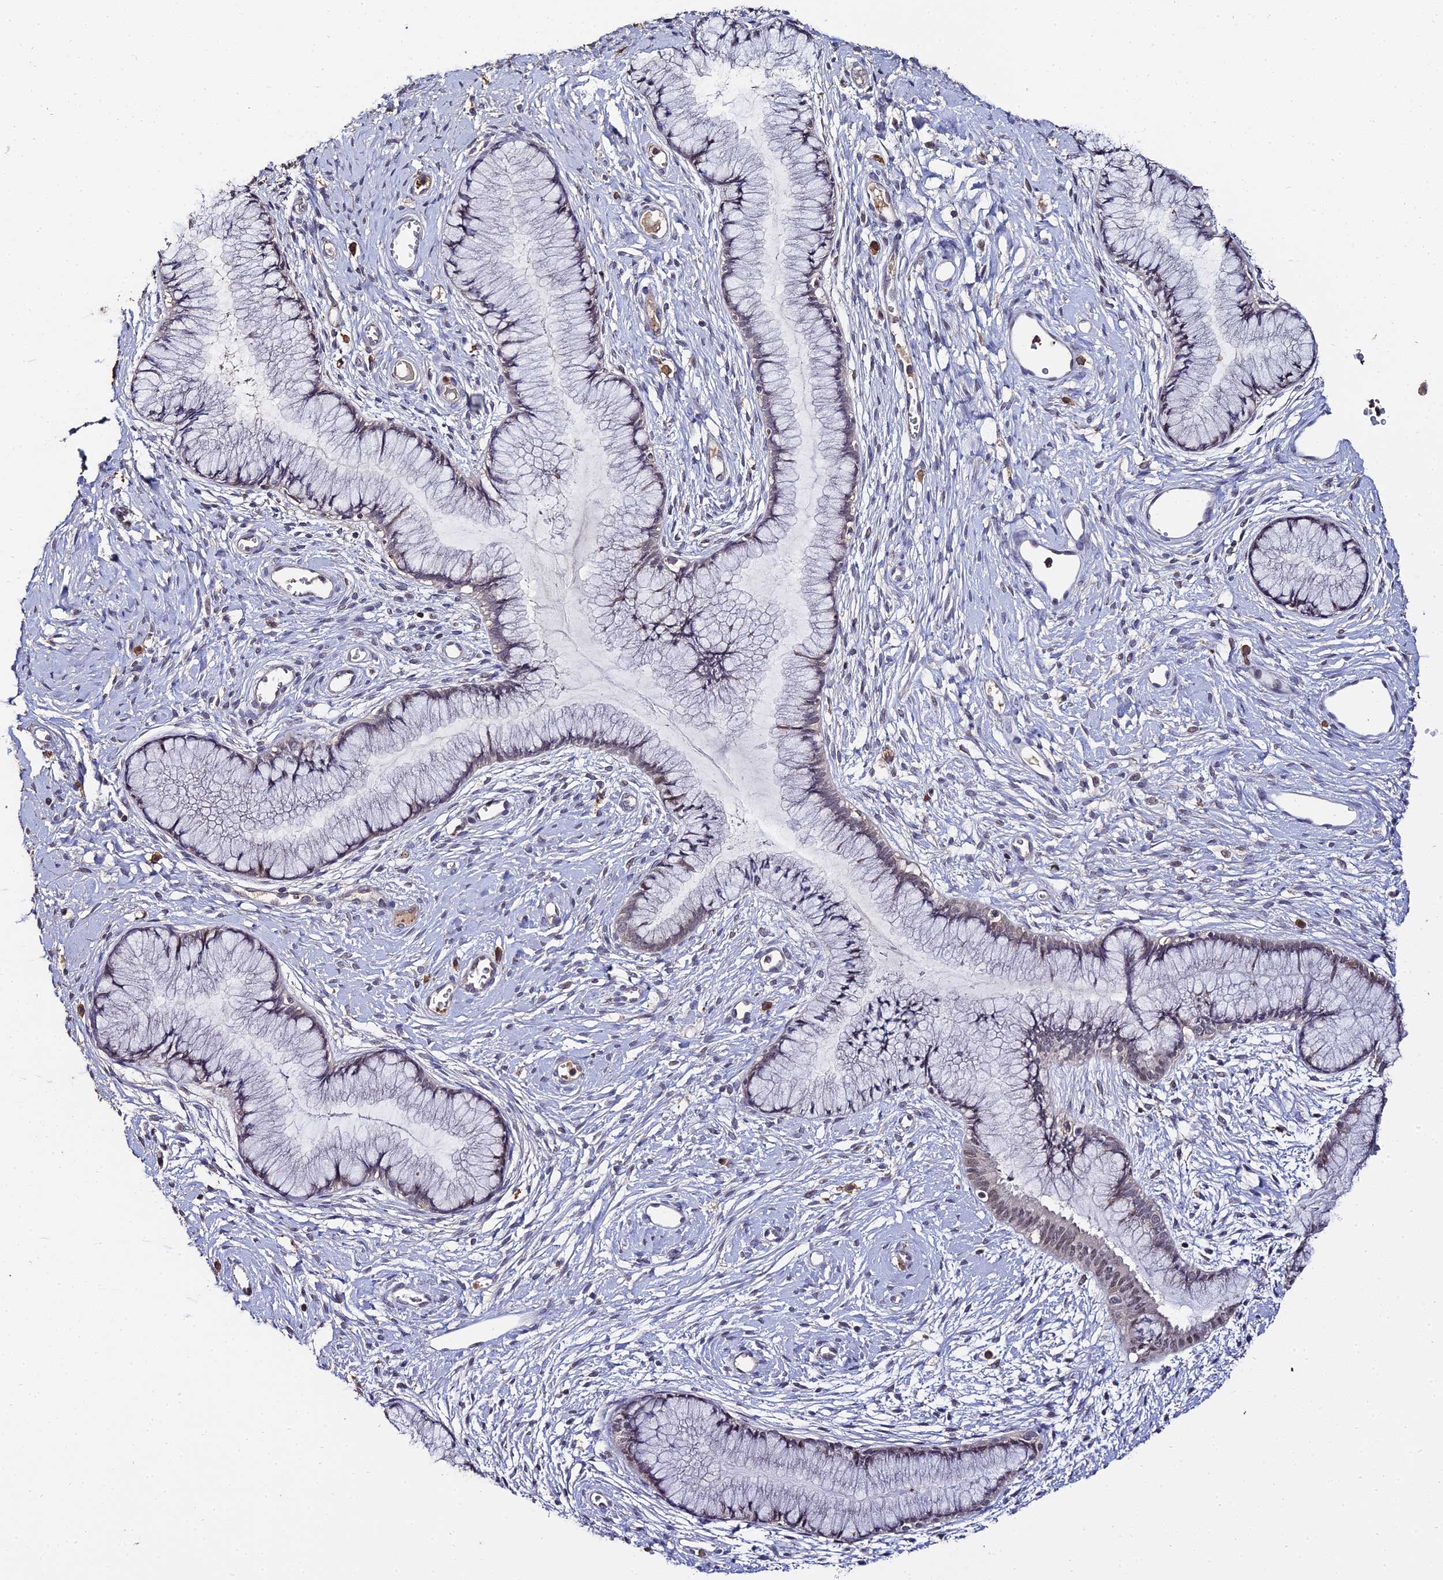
{"staining": {"intensity": "weak", "quantity": "25%-75%", "location": "cytoplasmic/membranous,nuclear"}, "tissue": "cervix", "cell_type": "Glandular cells", "image_type": "normal", "snomed": [{"axis": "morphology", "description": "Normal tissue, NOS"}, {"axis": "topography", "description": "Cervix"}], "caption": "Immunohistochemical staining of benign cervix demonstrates weak cytoplasmic/membranous,nuclear protein expression in about 25%-75% of glandular cells.", "gene": "LSM5", "patient": {"sex": "female", "age": 42}}